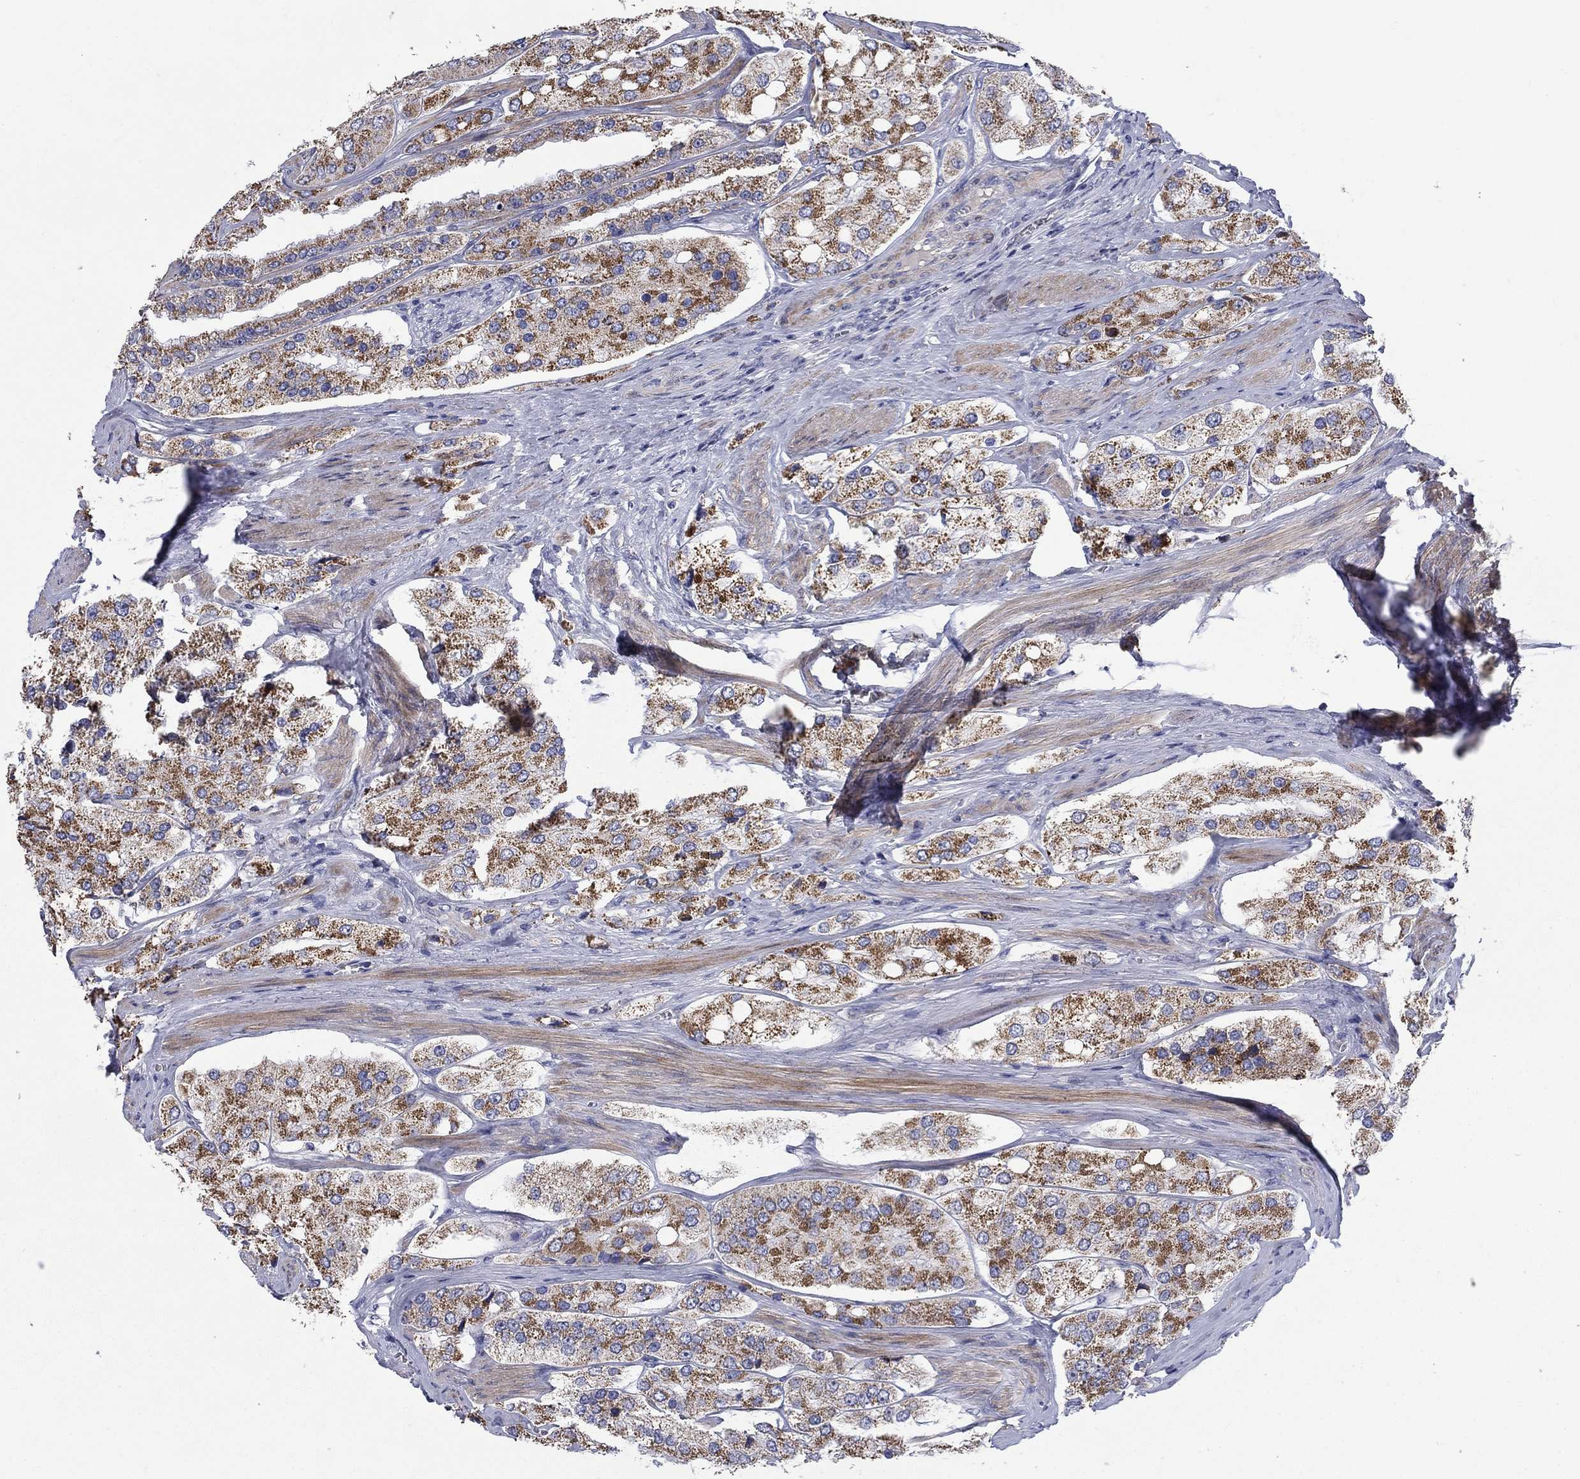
{"staining": {"intensity": "strong", "quantity": "25%-75%", "location": "cytoplasmic/membranous"}, "tissue": "prostate cancer", "cell_type": "Tumor cells", "image_type": "cancer", "snomed": [{"axis": "morphology", "description": "Adenocarcinoma, Low grade"}, {"axis": "topography", "description": "Prostate"}], "caption": "A high-resolution photomicrograph shows immunohistochemistry (IHC) staining of low-grade adenocarcinoma (prostate), which reveals strong cytoplasmic/membranous staining in about 25%-75% of tumor cells.", "gene": "FRK", "patient": {"sex": "male", "age": 69}}